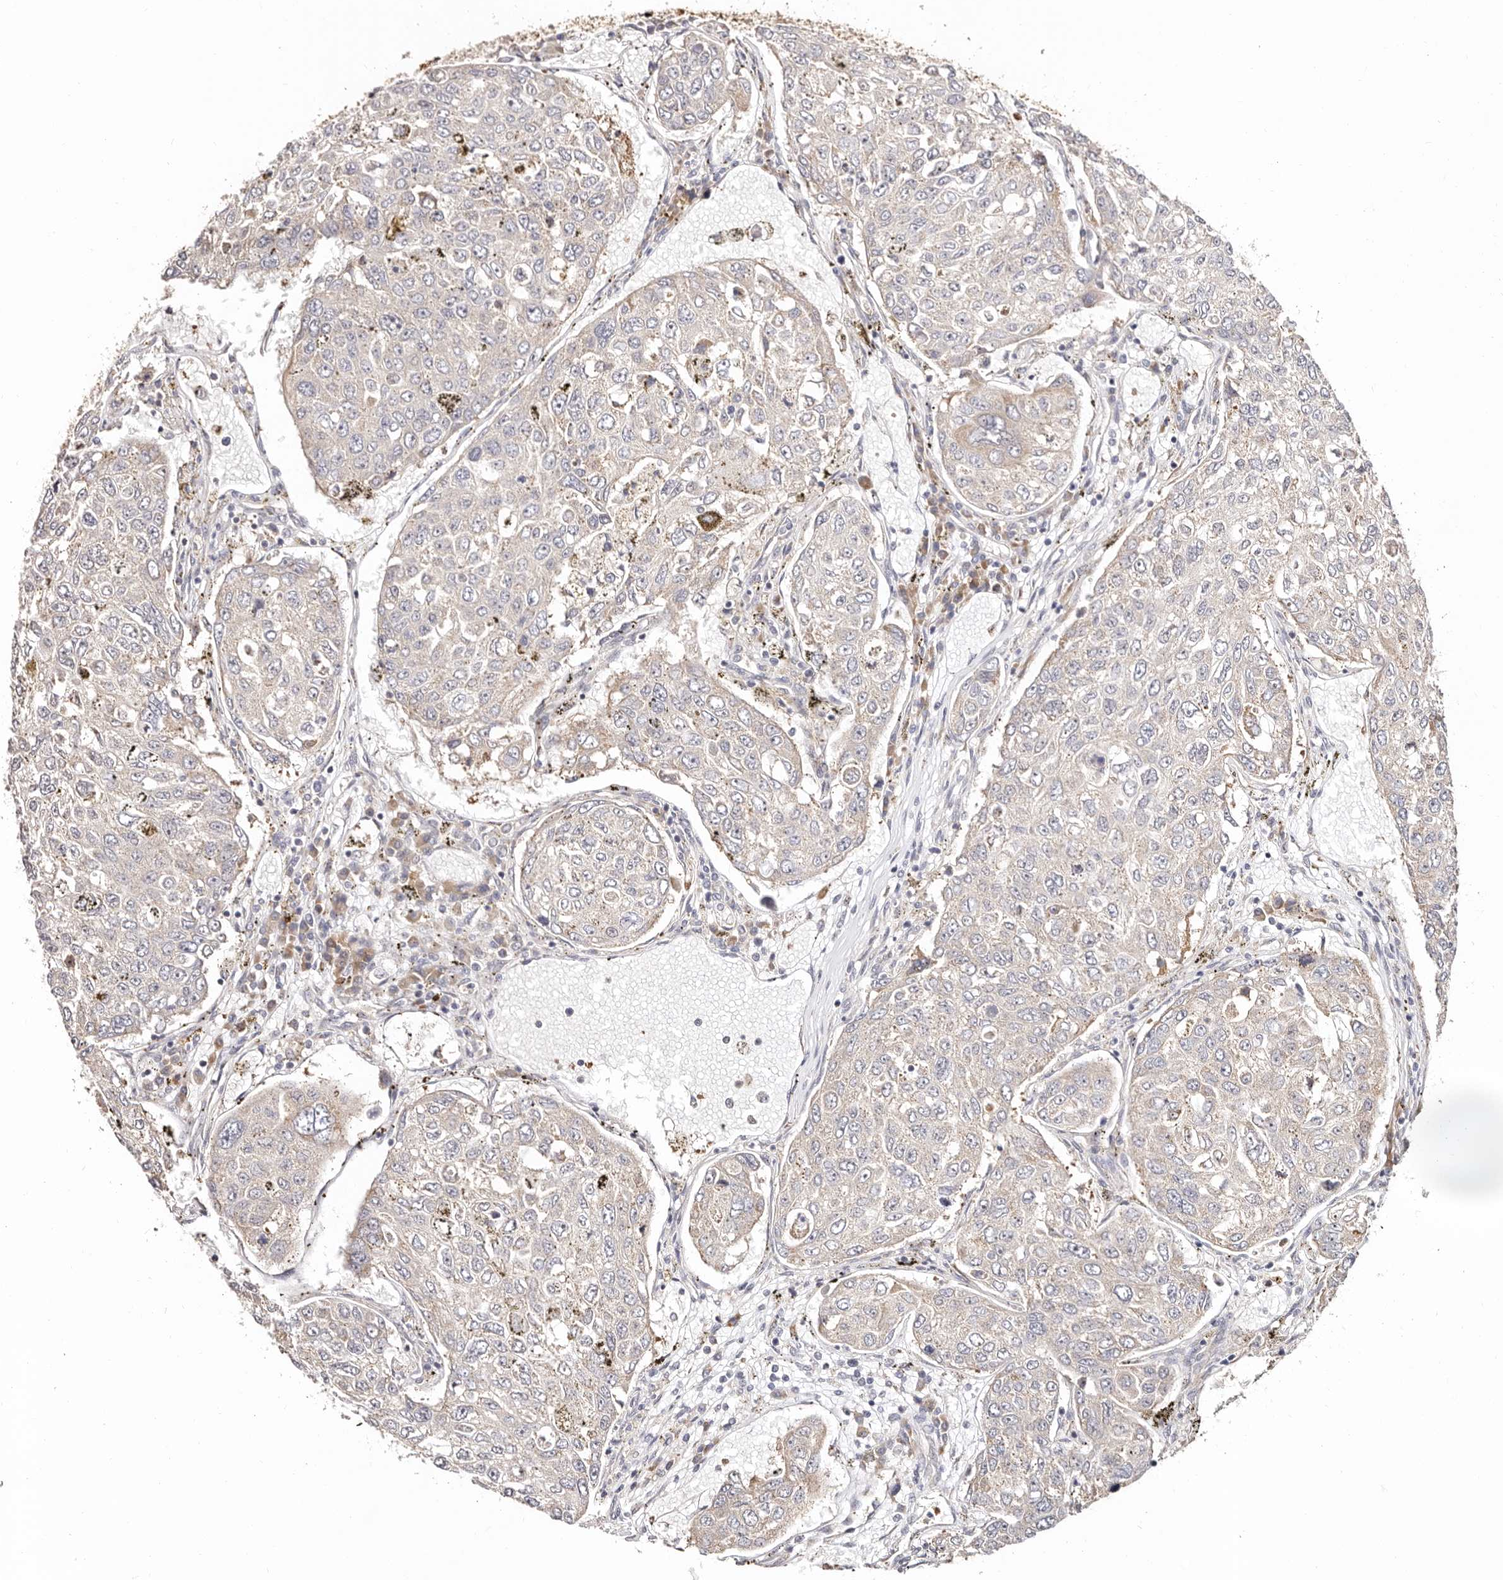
{"staining": {"intensity": "negative", "quantity": "none", "location": "none"}, "tissue": "urothelial cancer", "cell_type": "Tumor cells", "image_type": "cancer", "snomed": [{"axis": "morphology", "description": "Urothelial carcinoma, High grade"}, {"axis": "topography", "description": "Lymph node"}, {"axis": "topography", "description": "Urinary bladder"}], "caption": "Immunohistochemical staining of human urothelial cancer demonstrates no significant staining in tumor cells.", "gene": "BCL2L15", "patient": {"sex": "male", "age": 51}}